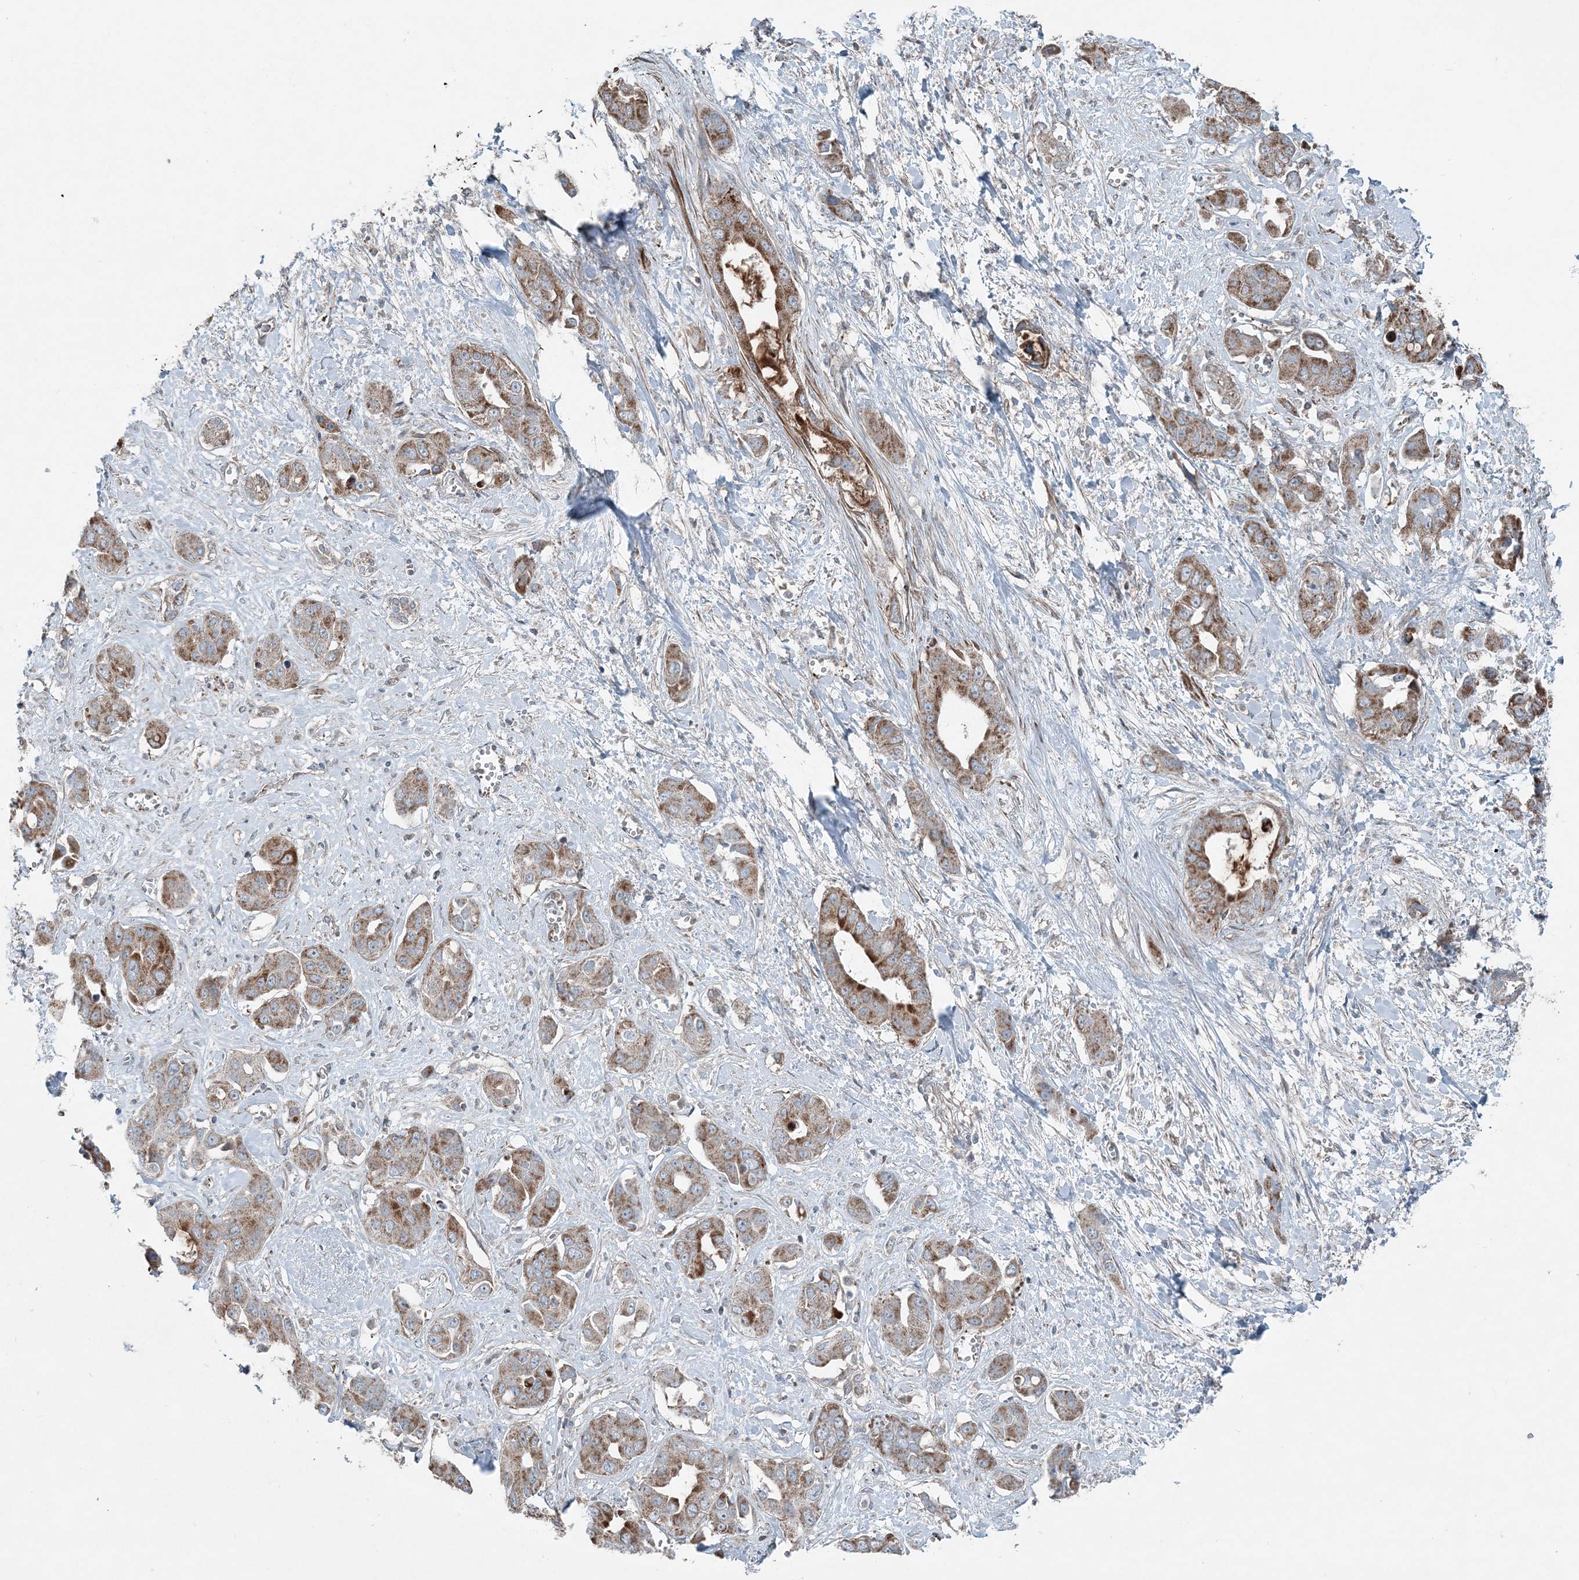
{"staining": {"intensity": "moderate", "quantity": ">75%", "location": "cytoplasmic/membranous"}, "tissue": "liver cancer", "cell_type": "Tumor cells", "image_type": "cancer", "snomed": [{"axis": "morphology", "description": "Cholangiocarcinoma"}, {"axis": "topography", "description": "Liver"}], "caption": "IHC (DAB) staining of cholangiocarcinoma (liver) displays moderate cytoplasmic/membranous protein positivity in about >75% of tumor cells.", "gene": "KY", "patient": {"sex": "female", "age": 52}}